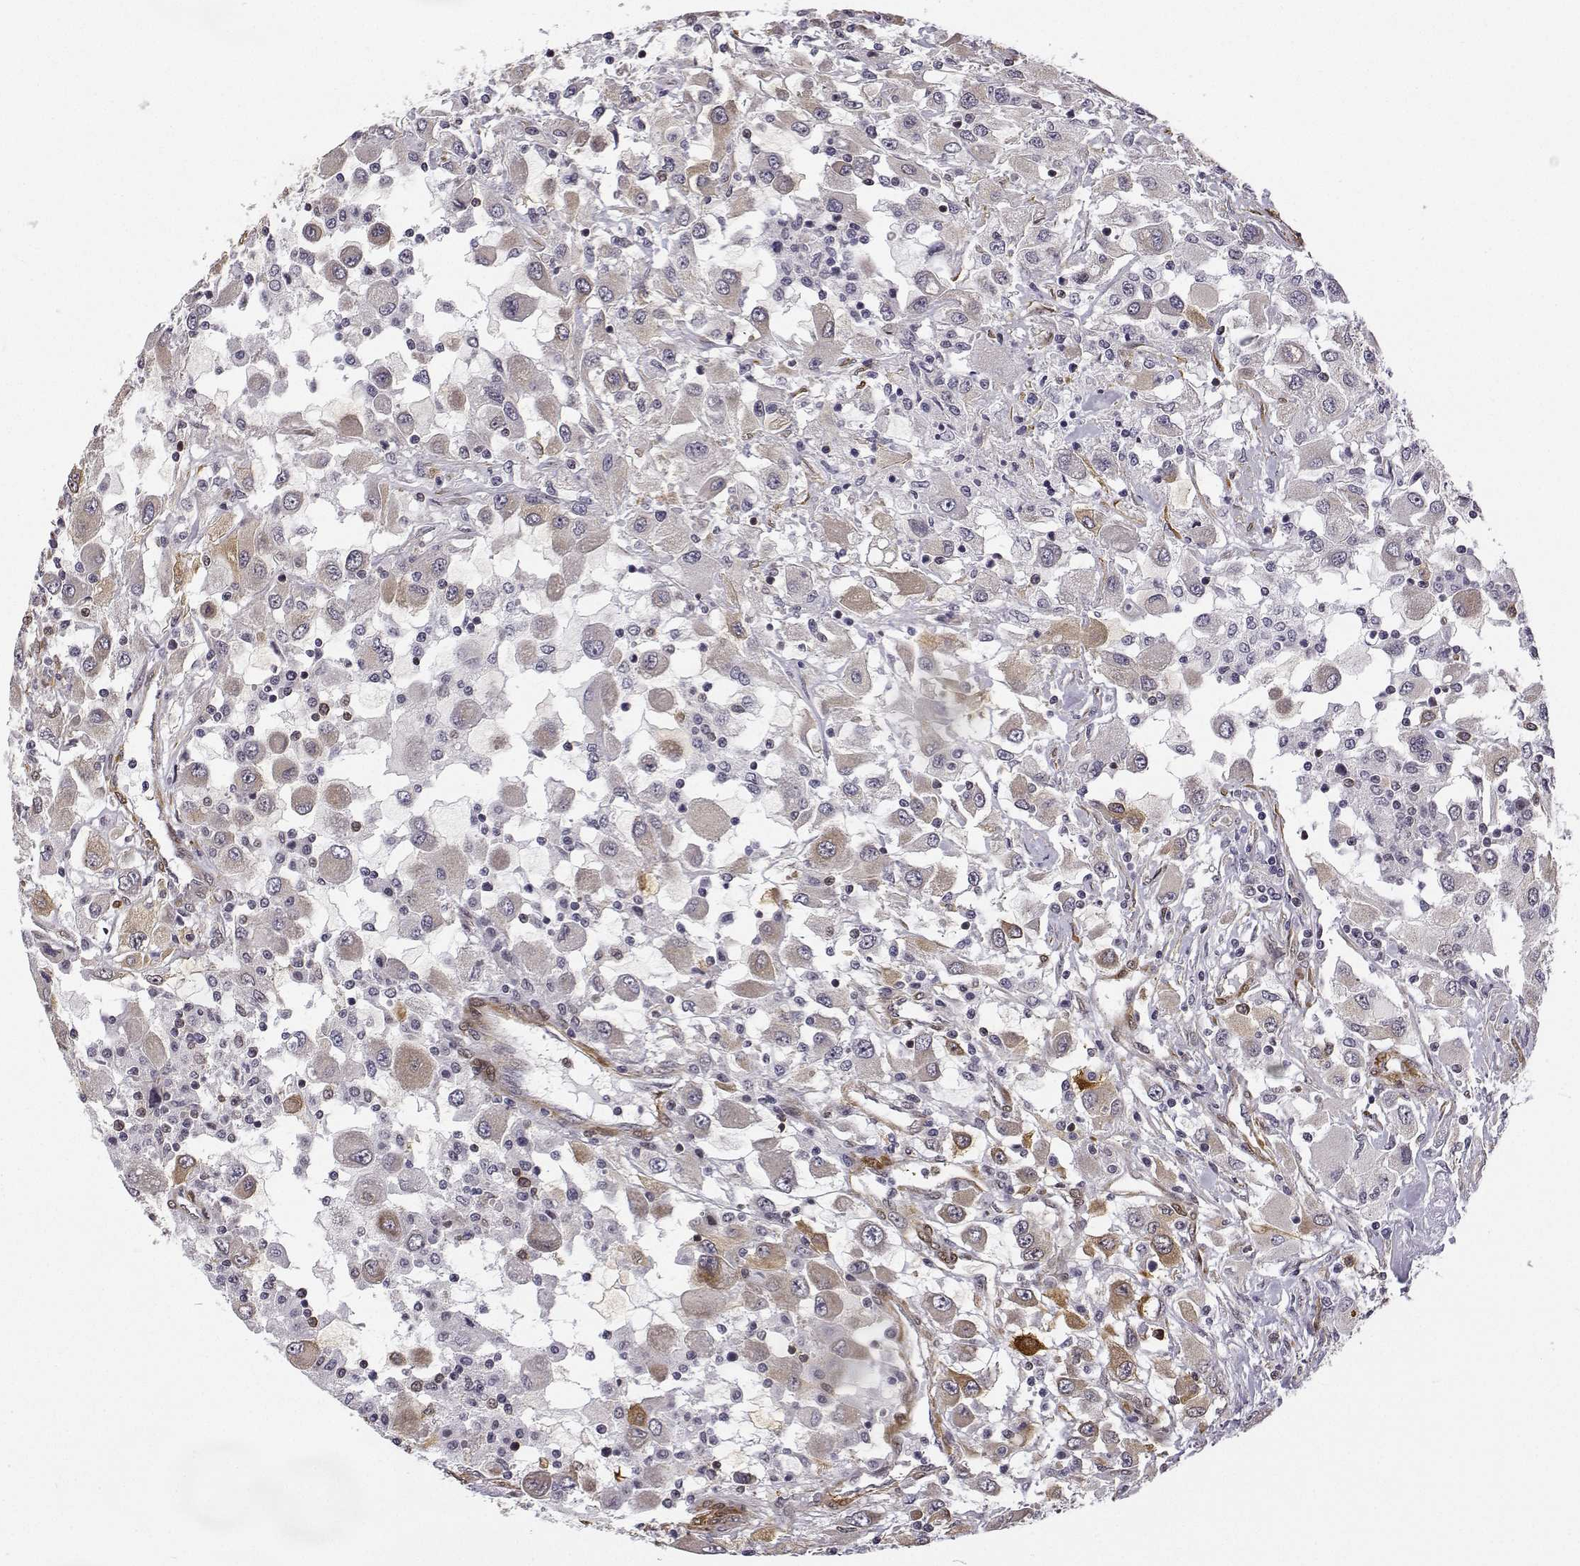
{"staining": {"intensity": "weak", "quantity": "<25%", "location": "cytoplasmic/membranous"}, "tissue": "renal cancer", "cell_type": "Tumor cells", "image_type": "cancer", "snomed": [{"axis": "morphology", "description": "Adenocarcinoma, NOS"}, {"axis": "topography", "description": "Kidney"}], "caption": "There is no significant staining in tumor cells of adenocarcinoma (renal).", "gene": "PHGDH", "patient": {"sex": "female", "age": 67}}